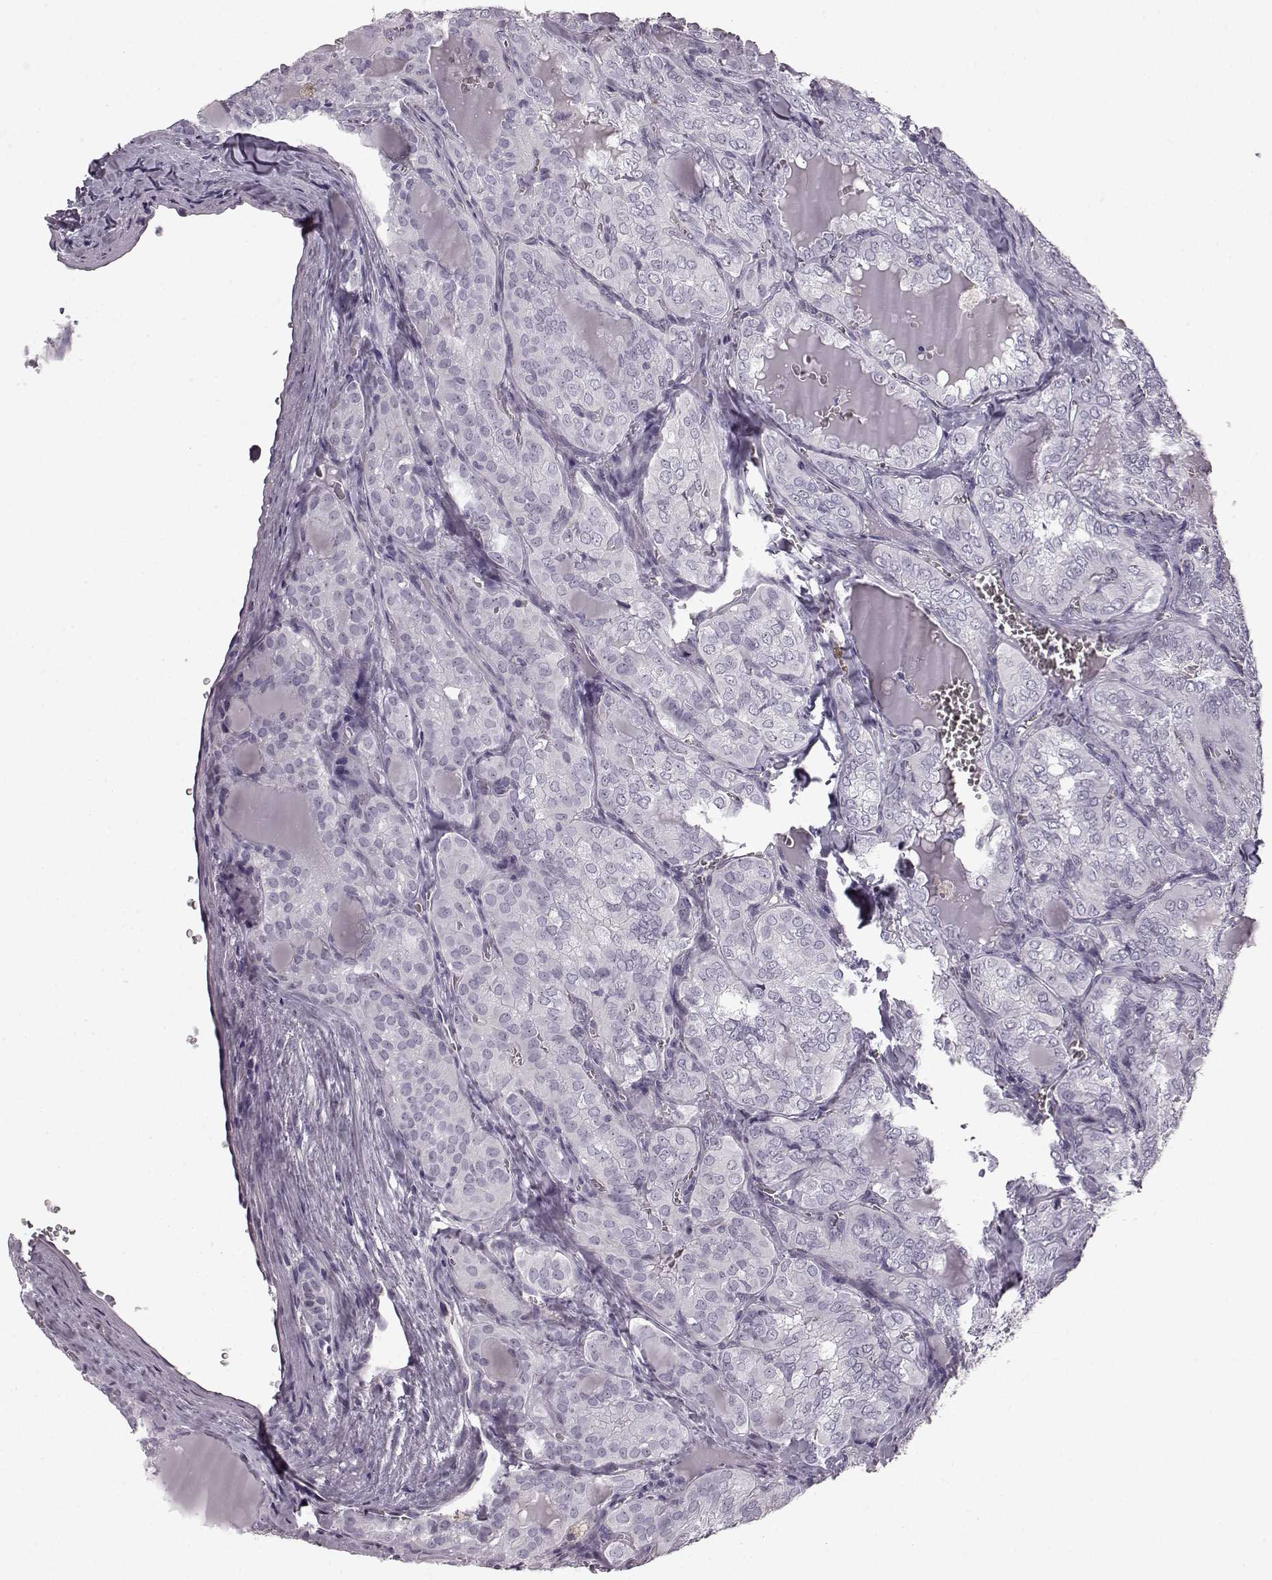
{"staining": {"intensity": "negative", "quantity": "none", "location": "none"}, "tissue": "thyroid cancer", "cell_type": "Tumor cells", "image_type": "cancer", "snomed": [{"axis": "morphology", "description": "Papillary adenocarcinoma, NOS"}, {"axis": "topography", "description": "Thyroid gland"}], "caption": "DAB immunohistochemical staining of human papillary adenocarcinoma (thyroid) reveals no significant positivity in tumor cells.", "gene": "PRPH2", "patient": {"sex": "female", "age": 41}}